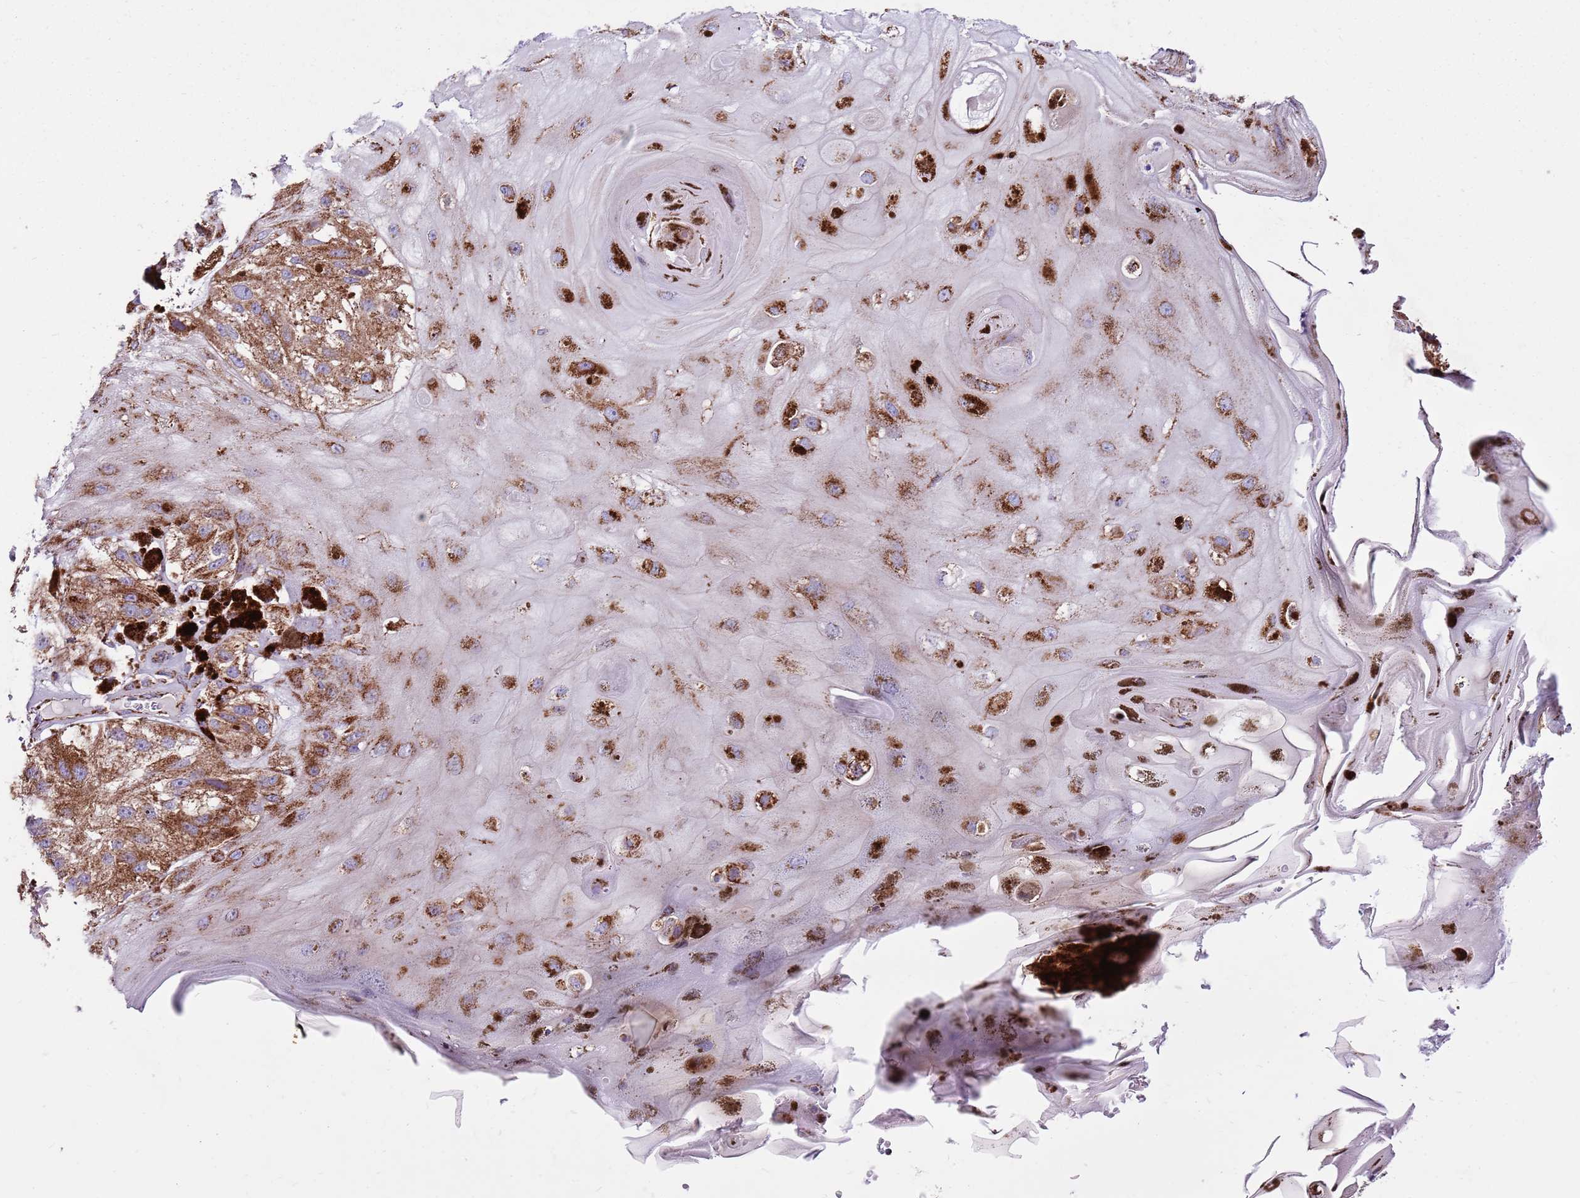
{"staining": {"intensity": "moderate", "quantity": ">75%", "location": "cytoplasmic/membranous"}, "tissue": "melanoma", "cell_type": "Tumor cells", "image_type": "cancer", "snomed": [{"axis": "morphology", "description": "Malignant melanoma, NOS"}, {"axis": "topography", "description": "Skin"}], "caption": "Melanoma tissue exhibits moderate cytoplasmic/membranous expression in approximately >75% of tumor cells", "gene": "HECTD4", "patient": {"sex": "male", "age": 88}}